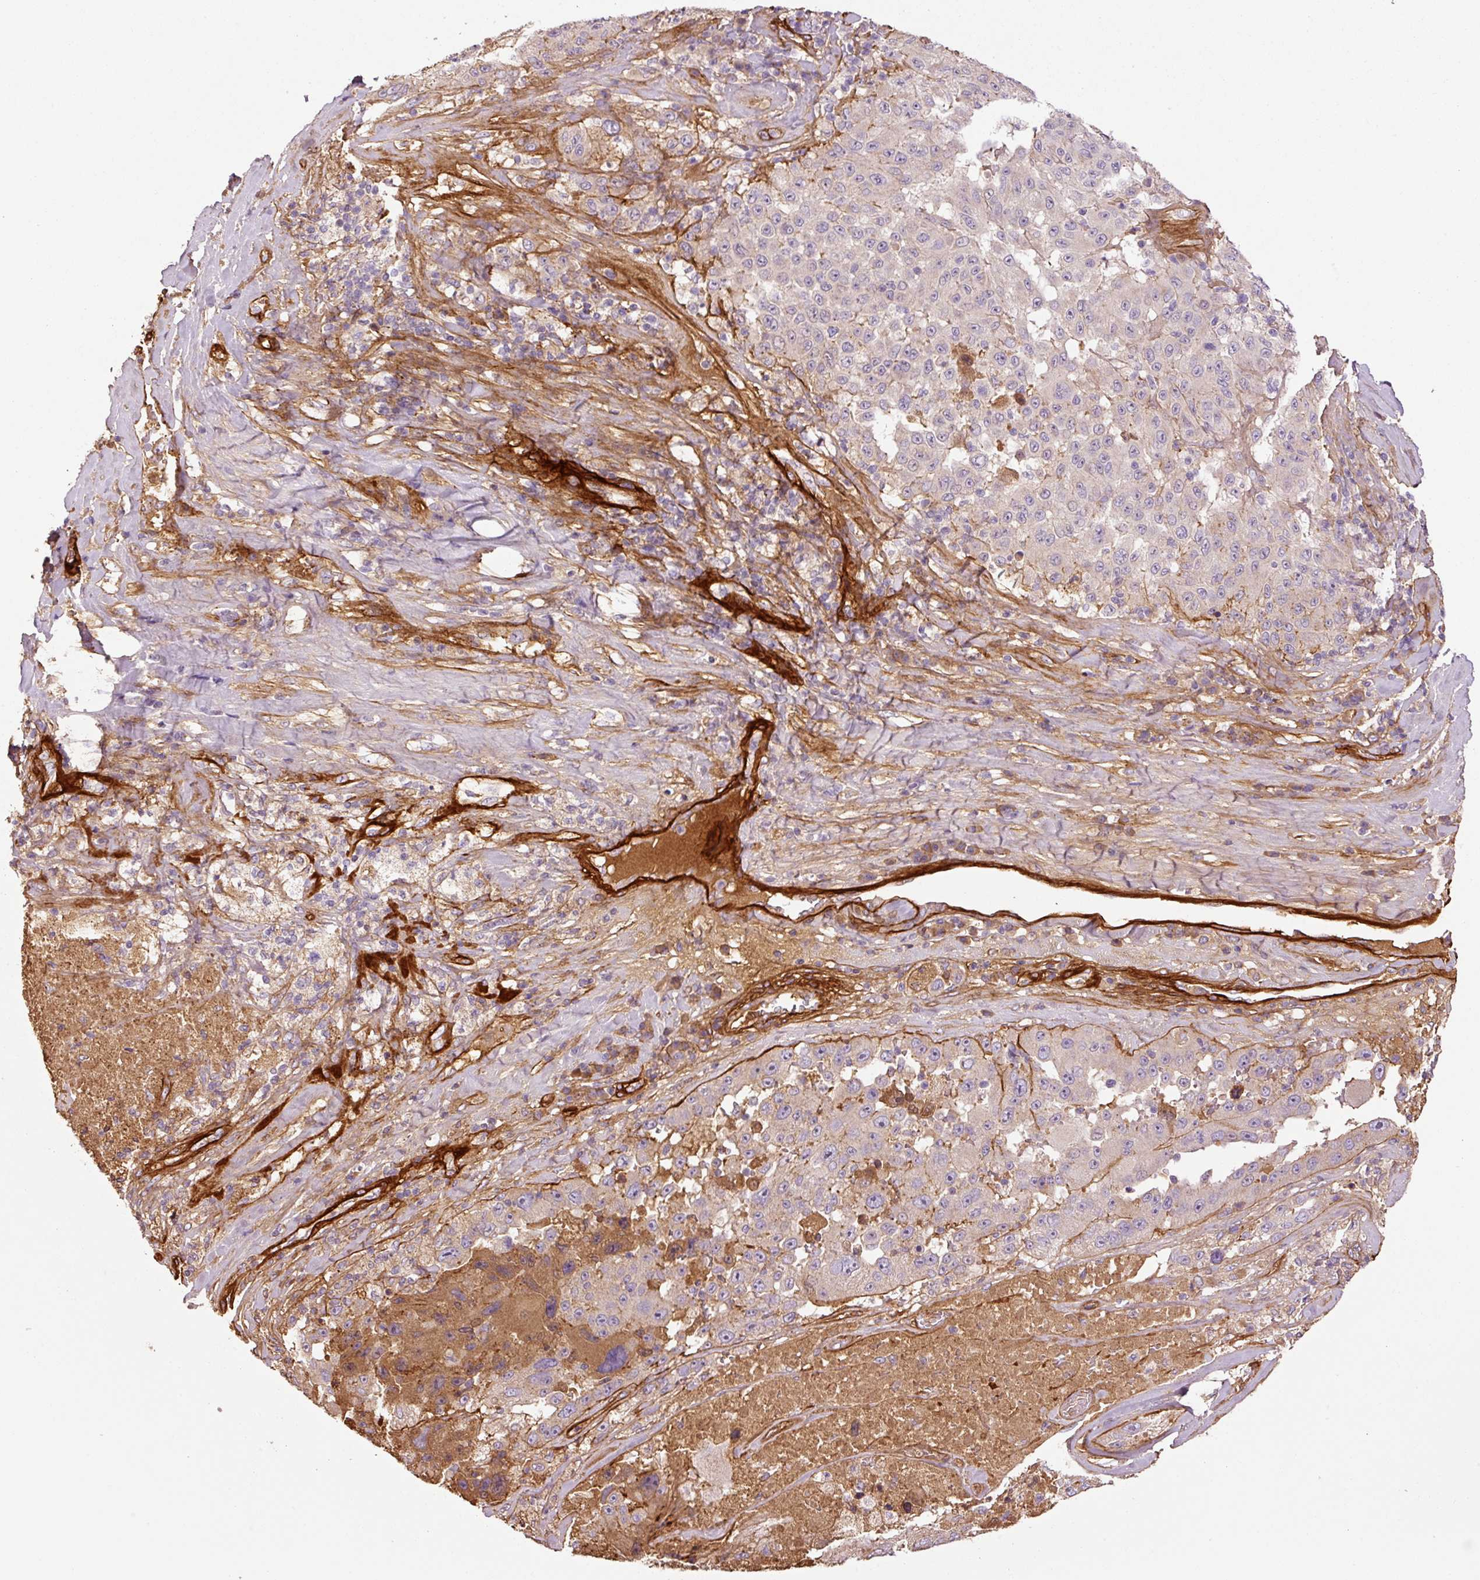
{"staining": {"intensity": "moderate", "quantity": "<25%", "location": "cytoplasmic/membranous"}, "tissue": "melanoma", "cell_type": "Tumor cells", "image_type": "cancer", "snomed": [{"axis": "morphology", "description": "Malignant melanoma, Metastatic site"}, {"axis": "topography", "description": "Lymph node"}], "caption": "Protein expression analysis of melanoma exhibits moderate cytoplasmic/membranous positivity in approximately <25% of tumor cells.", "gene": "NID2", "patient": {"sex": "male", "age": 62}}